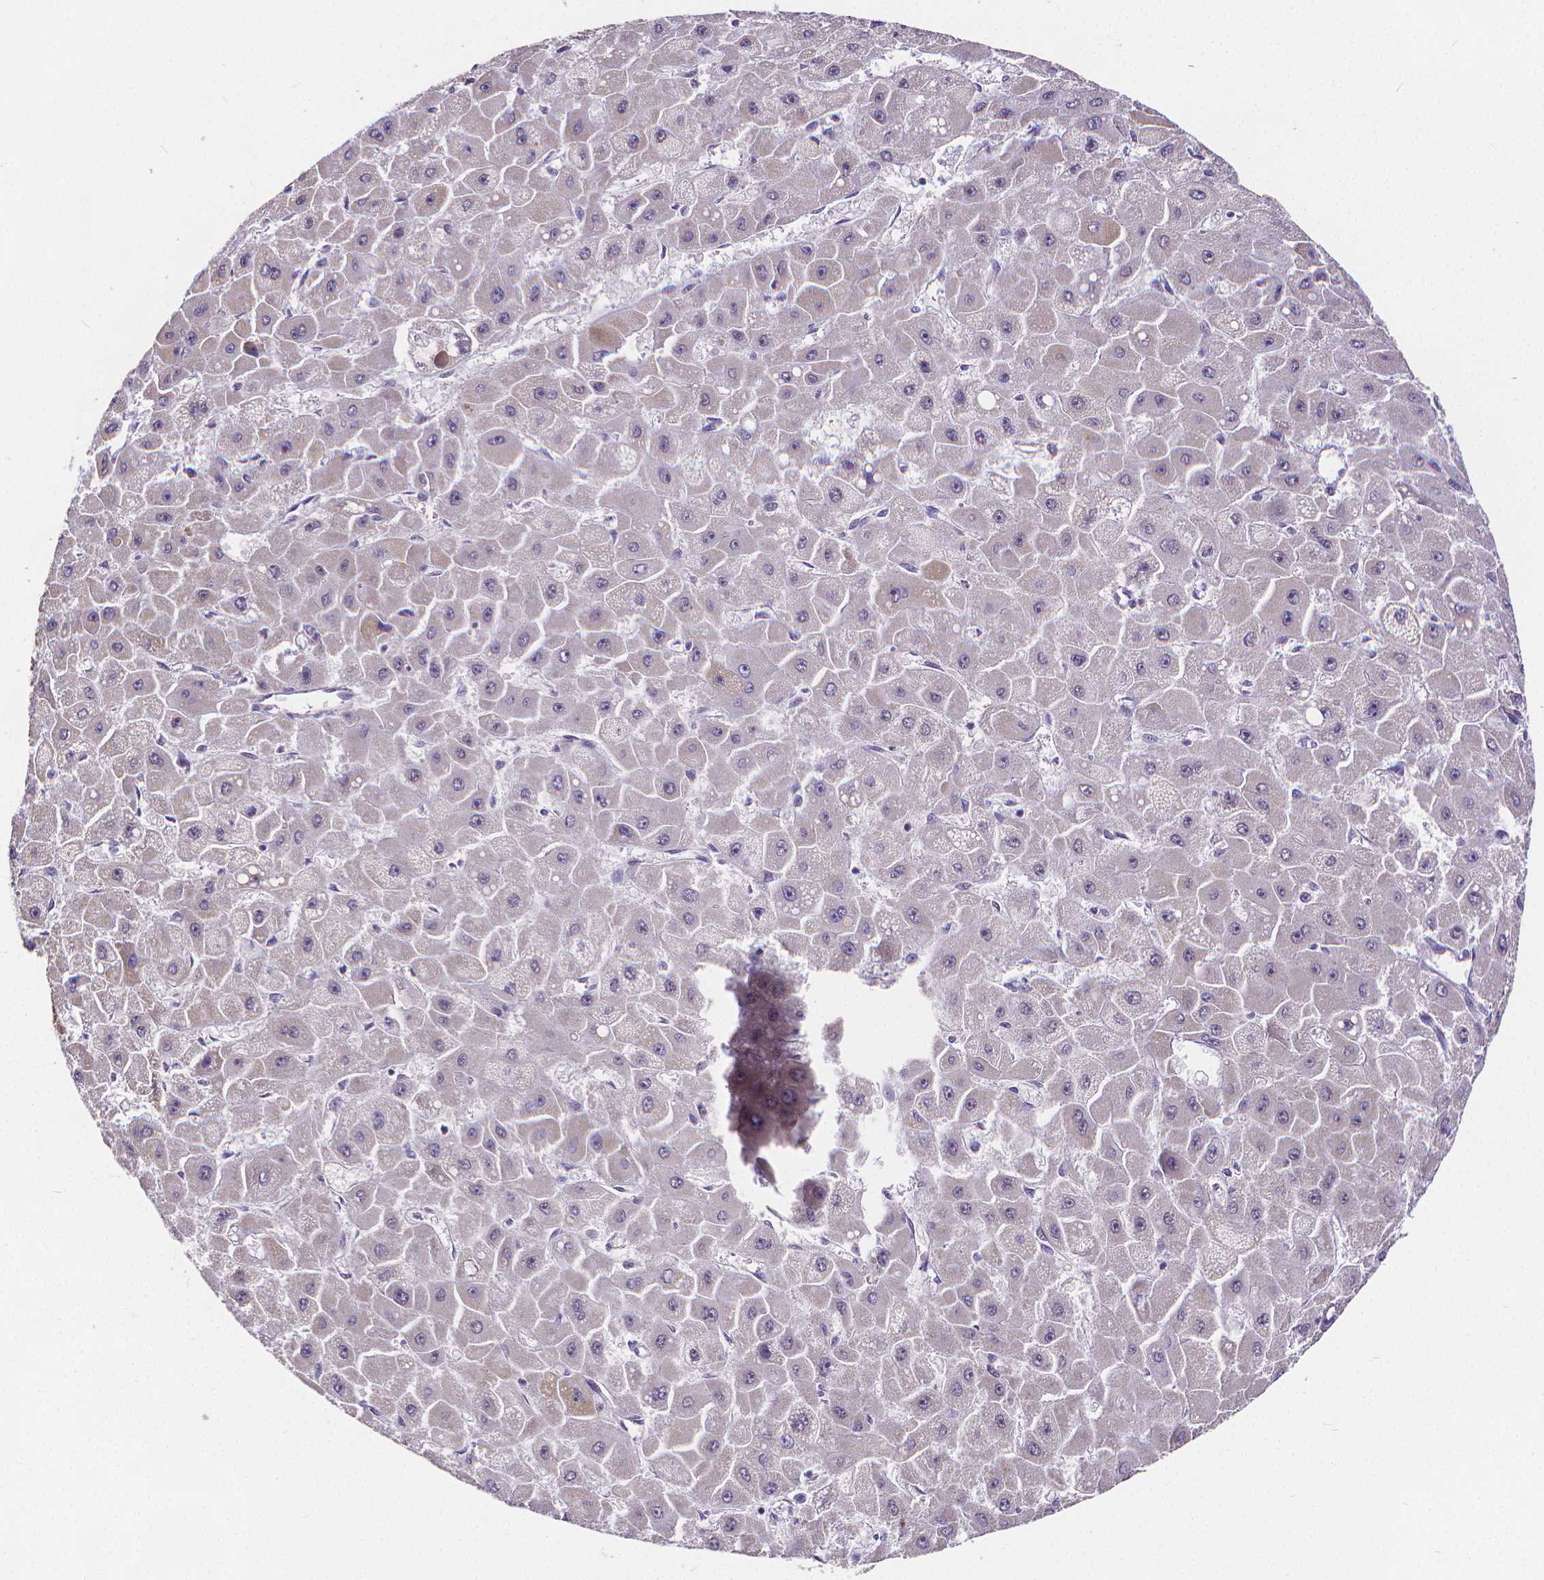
{"staining": {"intensity": "negative", "quantity": "none", "location": "none"}, "tissue": "liver cancer", "cell_type": "Tumor cells", "image_type": "cancer", "snomed": [{"axis": "morphology", "description": "Carcinoma, Hepatocellular, NOS"}, {"axis": "topography", "description": "Liver"}], "caption": "Human liver cancer (hepatocellular carcinoma) stained for a protein using immunohistochemistry (IHC) demonstrates no staining in tumor cells.", "gene": "GLRB", "patient": {"sex": "female", "age": 25}}